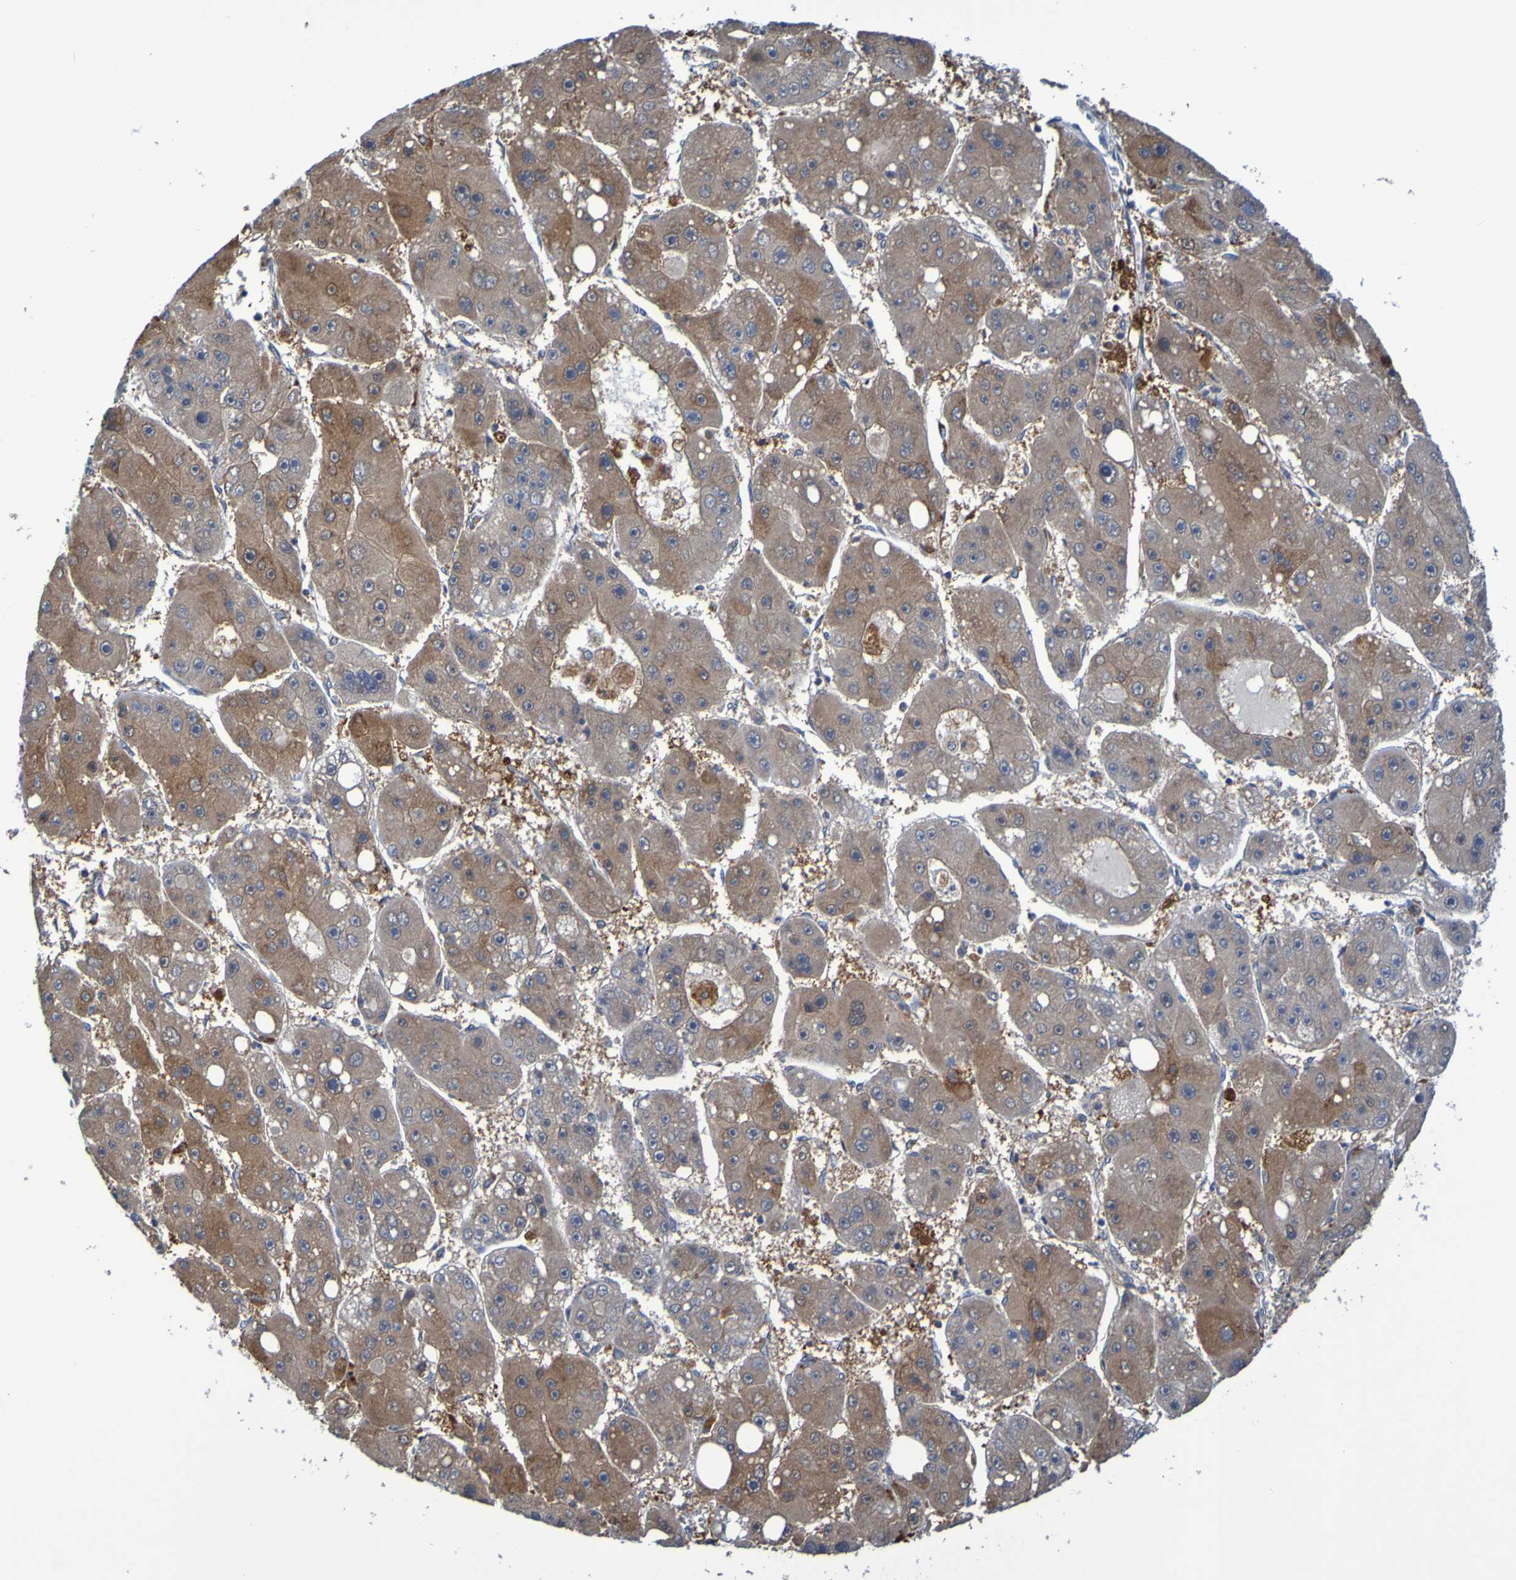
{"staining": {"intensity": "moderate", "quantity": ">75%", "location": "cytoplasmic/membranous"}, "tissue": "liver cancer", "cell_type": "Tumor cells", "image_type": "cancer", "snomed": [{"axis": "morphology", "description": "Carcinoma, Hepatocellular, NOS"}, {"axis": "topography", "description": "Liver"}], "caption": "Human hepatocellular carcinoma (liver) stained with a brown dye demonstrates moderate cytoplasmic/membranous positive expression in approximately >75% of tumor cells.", "gene": "SDK1", "patient": {"sex": "female", "age": 61}}